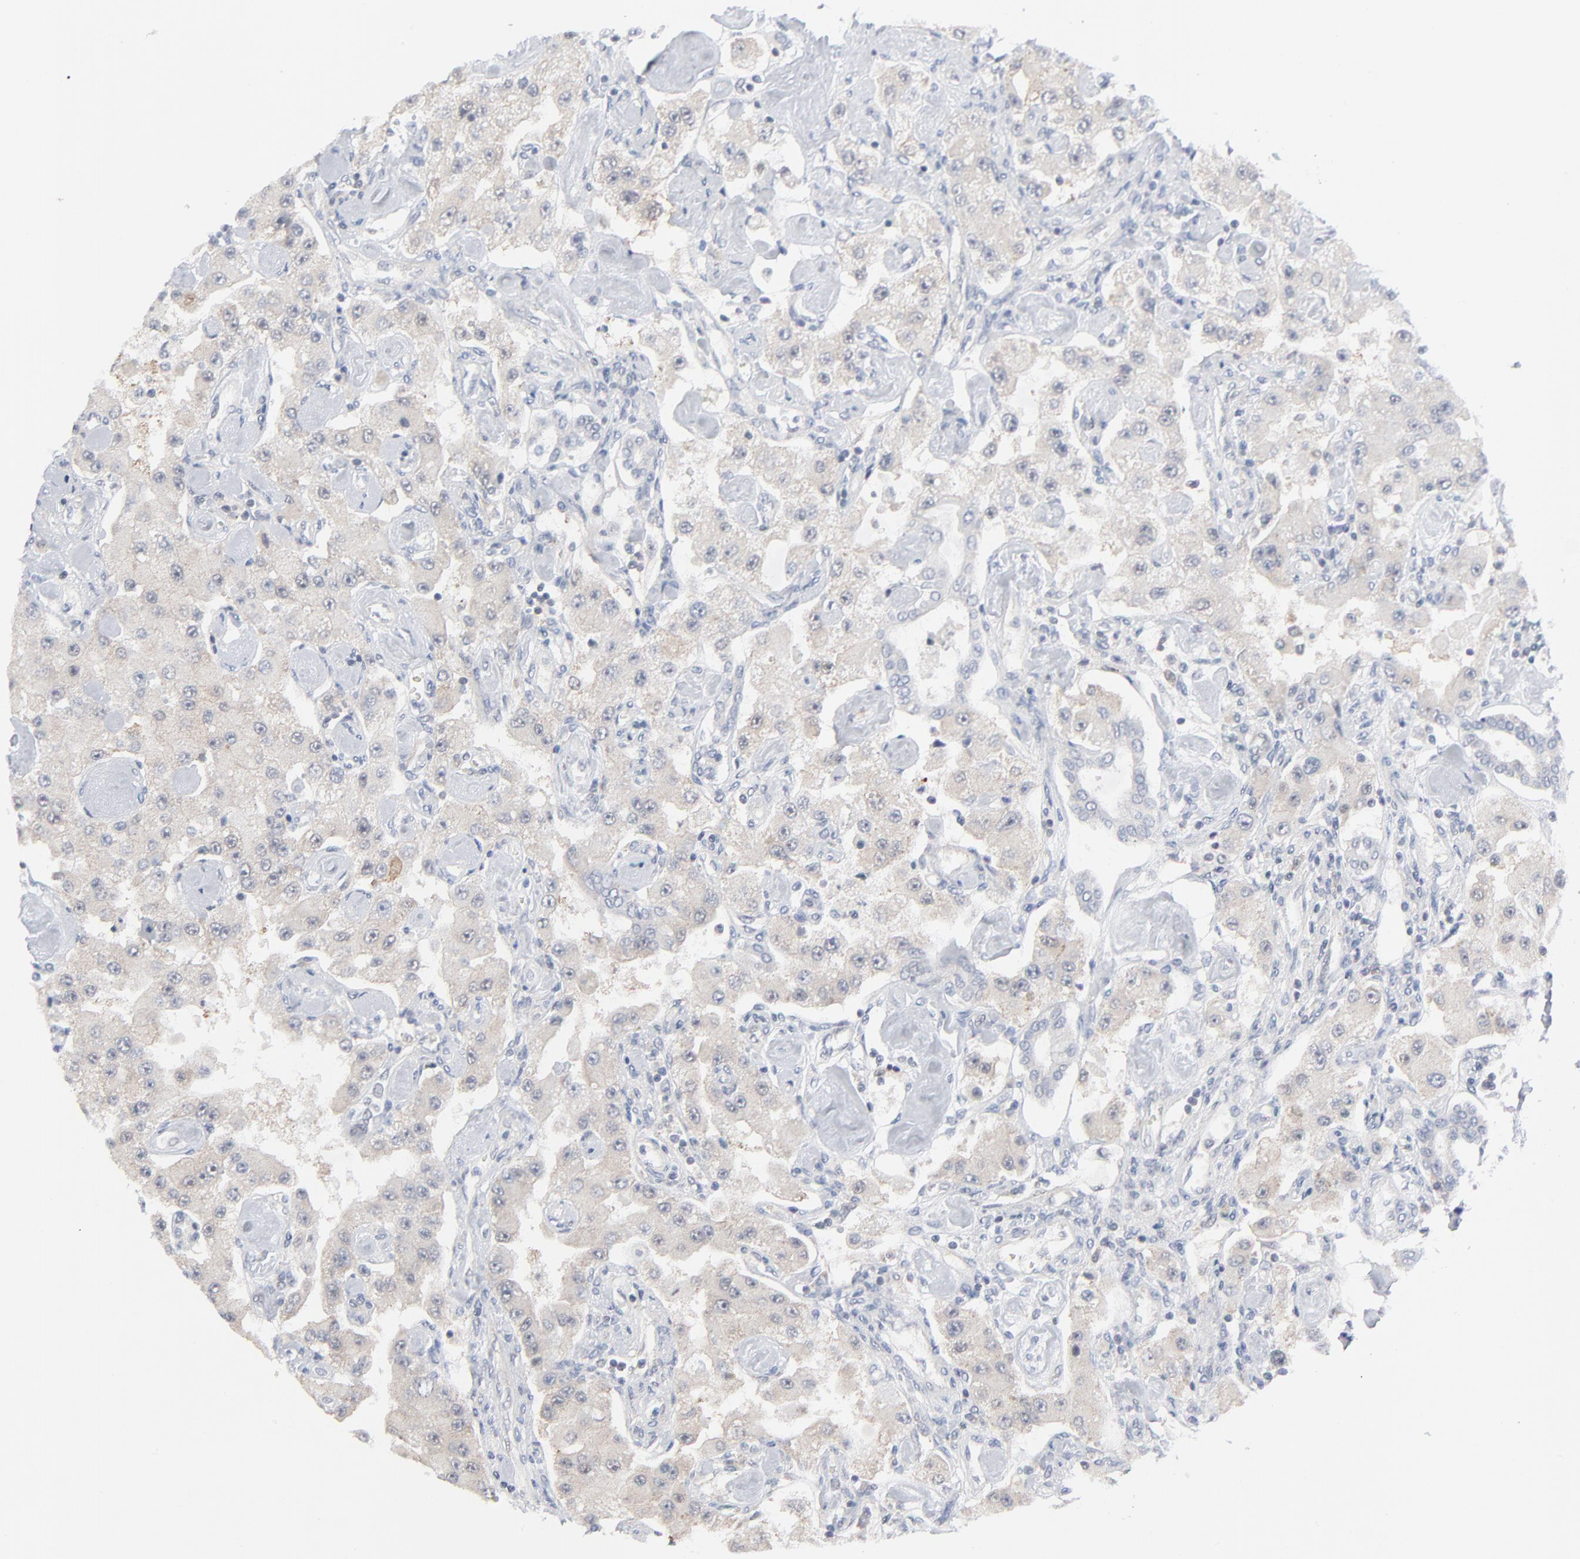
{"staining": {"intensity": "moderate", "quantity": "25%-75%", "location": "cytoplasmic/membranous"}, "tissue": "carcinoid", "cell_type": "Tumor cells", "image_type": "cancer", "snomed": [{"axis": "morphology", "description": "Carcinoid, malignant, NOS"}, {"axis": "topography", "description": "Pancreas"}], "caption": "Immunohistochemical staining of human carcinoid reveals medium levels of moderate cytoplasmic/membranous positivity in about 25%-75% of tumor cells.", "gene": "RPS6KB1", "patient": {"sex": "male", "age": 41}}